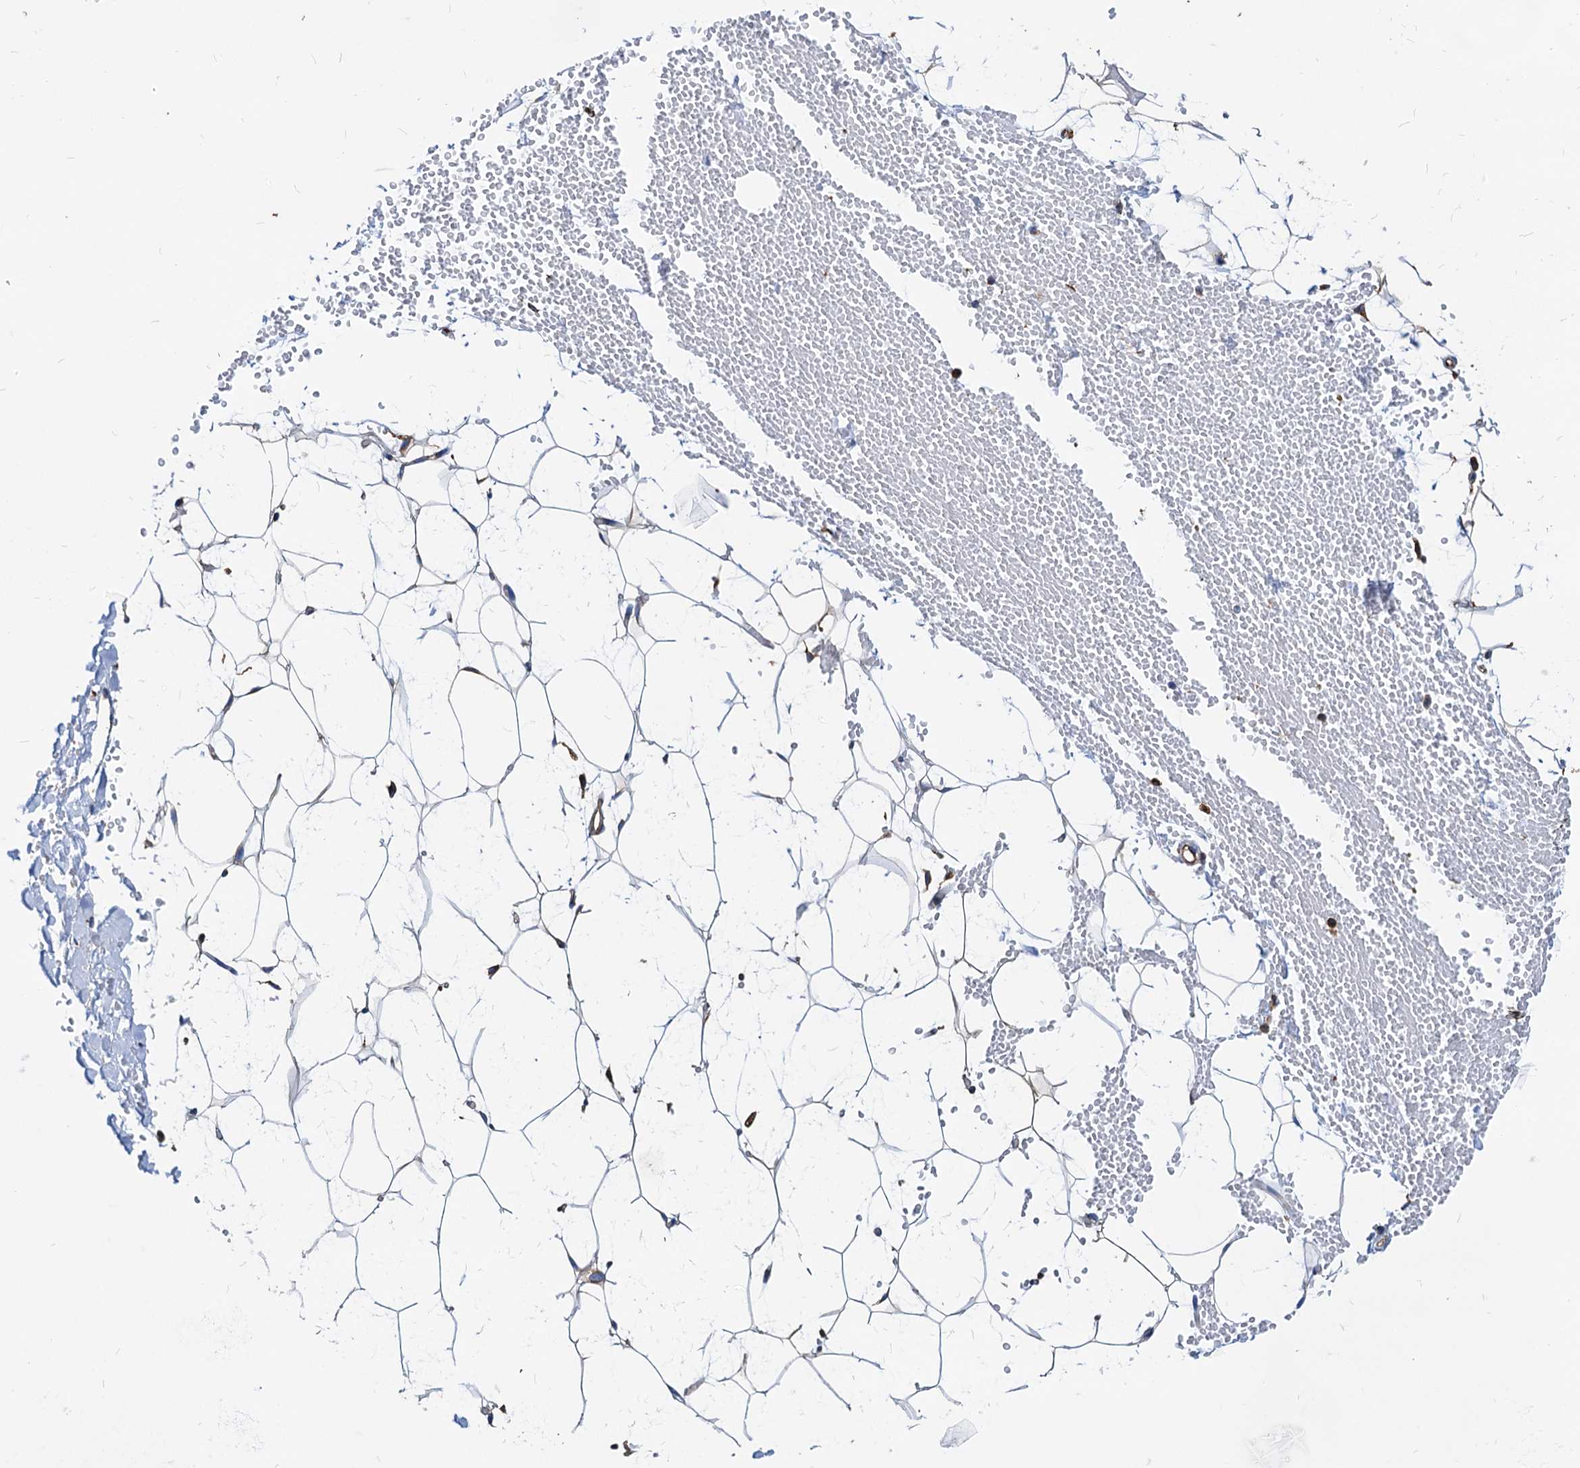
{"staining": {"intensity": "weak", "quantity": "25%-75%", "location": "cytoplasmic/membranous"}, "tissue": "adipose tissue", "cell_type": "Adipocytes", "image_type": "normal", "snomed": [{"axis": "morphology", "description": "Normal tissue, NOS"}, {"axis": "topography", "description": "Breast"}], "caption": "Protein positivity by immunohistochemistry demonstrates weak cytoplasmic/membranous expression in approximately 25%-75% of adipocytes in normal adipose tissue. Immunohistochemistry stains the protein of interest in brown and the nuclei are stained blue.", "gene": "HSPA5", "patient": {"sex": "female", "age": 23}}